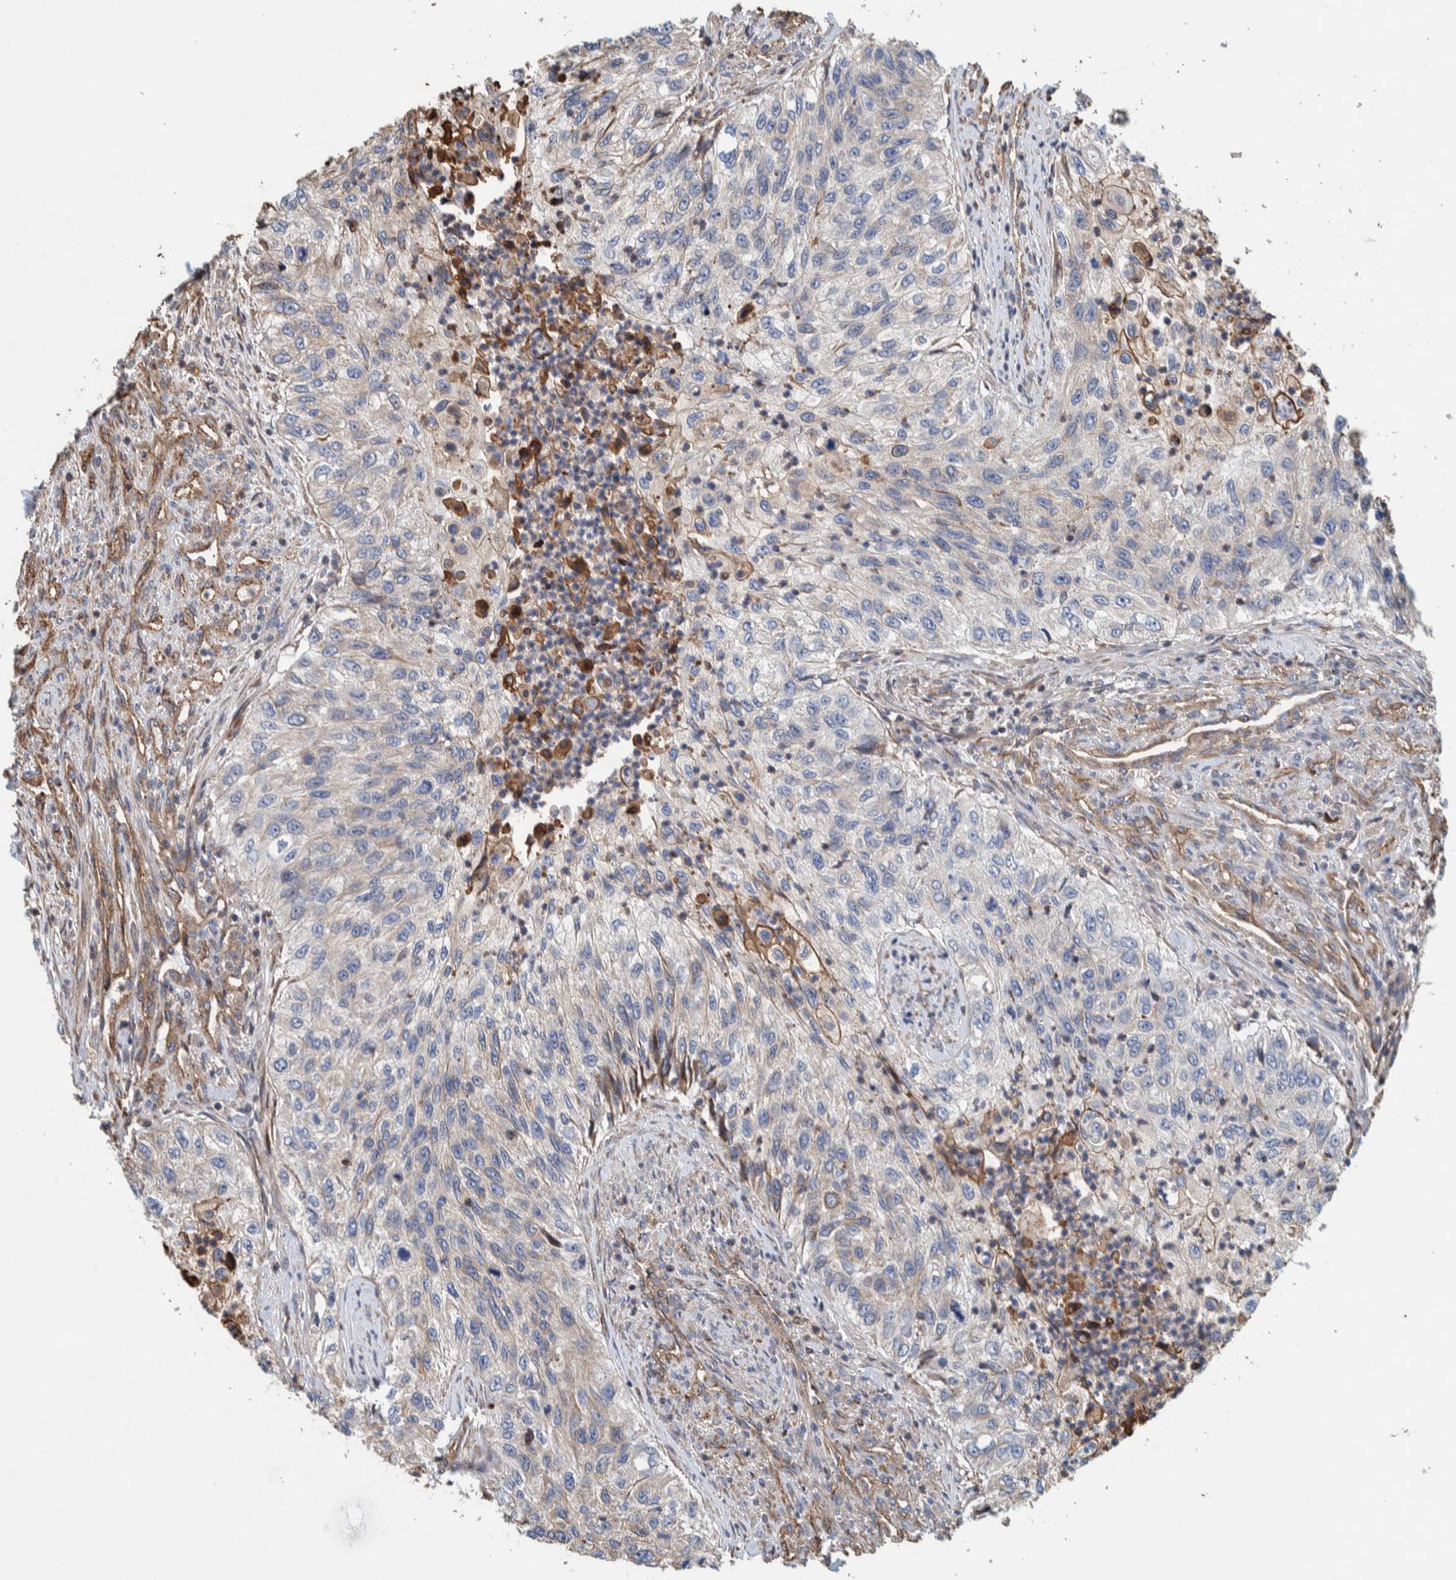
{"staining": {"intensity": "negative", "quantity": "none", "location": "none"}, "tissue": "urothelial cancer", "cell_type": "Tumor cells", "image_type": "cancer", "snomed": [{"axis": "morphology", "description": "Urothelial carcinoma, High grade"}, {"axis": "topography", "description": "Urinary bladder"}], "caption": "High power microscopy photomicrograph of an immunohistochemistry (IHC) micrograph of high-grade urothelial carcinoma, revealing no significant positivity in tumor cells.", "gene": "PKD1L1", "patient": {"sex": "female", "age": 60}}